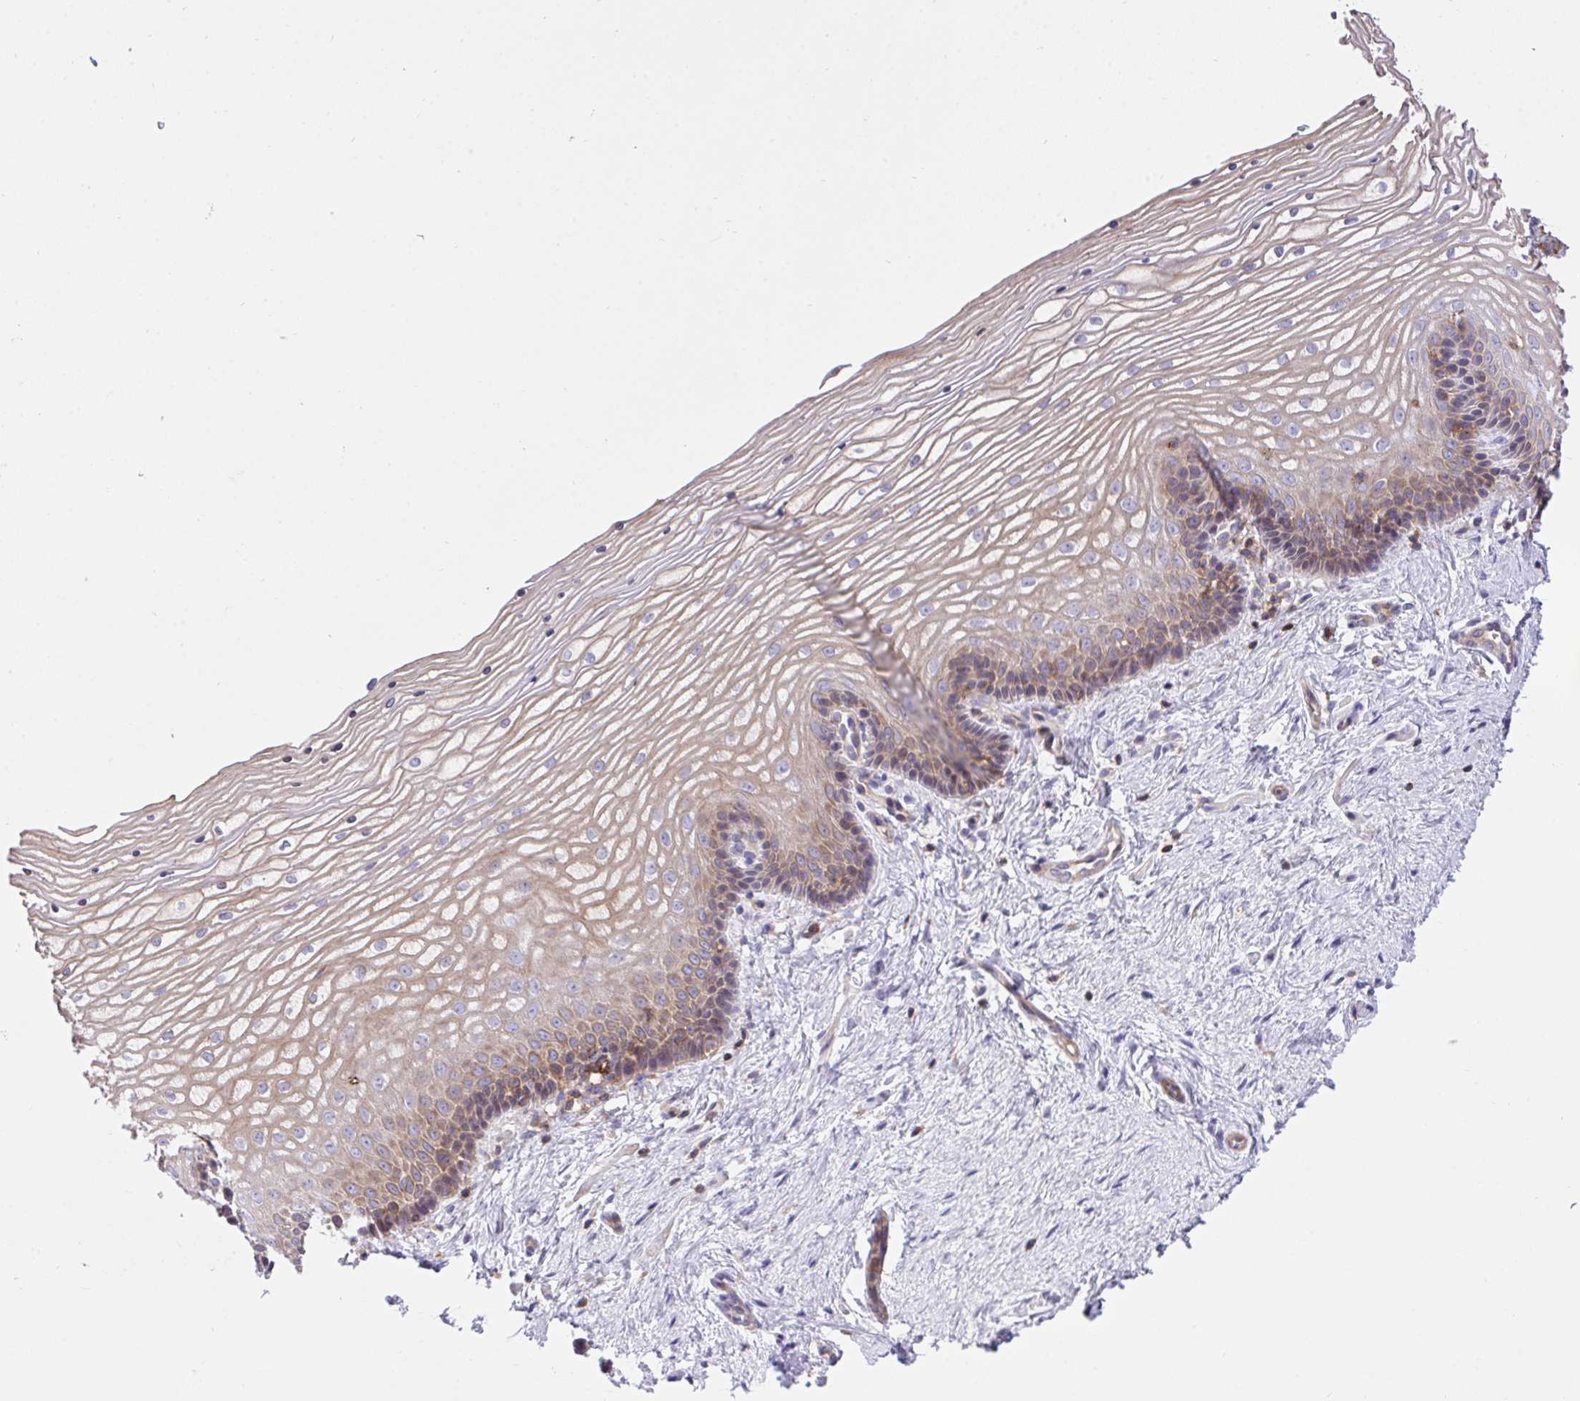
{"staining": {"intensity": "moderate", "quantity": "25%-75%", "location": "cytoplasmic/membranous"}, "tissue": "vagina", "cell_type": "Squamous epithelial cells", "image_type": "normal", "snomed": [{"axis": "morphology", "description": "Normal tissue, NOS"}, {"axis": "topography", "description": "Vagina"}], "caption": "Protein positivity by IHC exhibits moderate cytoplasmic/membranous expression in approximately 25%-75% of squamous epithelial cells in benign vagina.", "gene": "PPIH", "patient": {"sex": "female", "age": 45}}